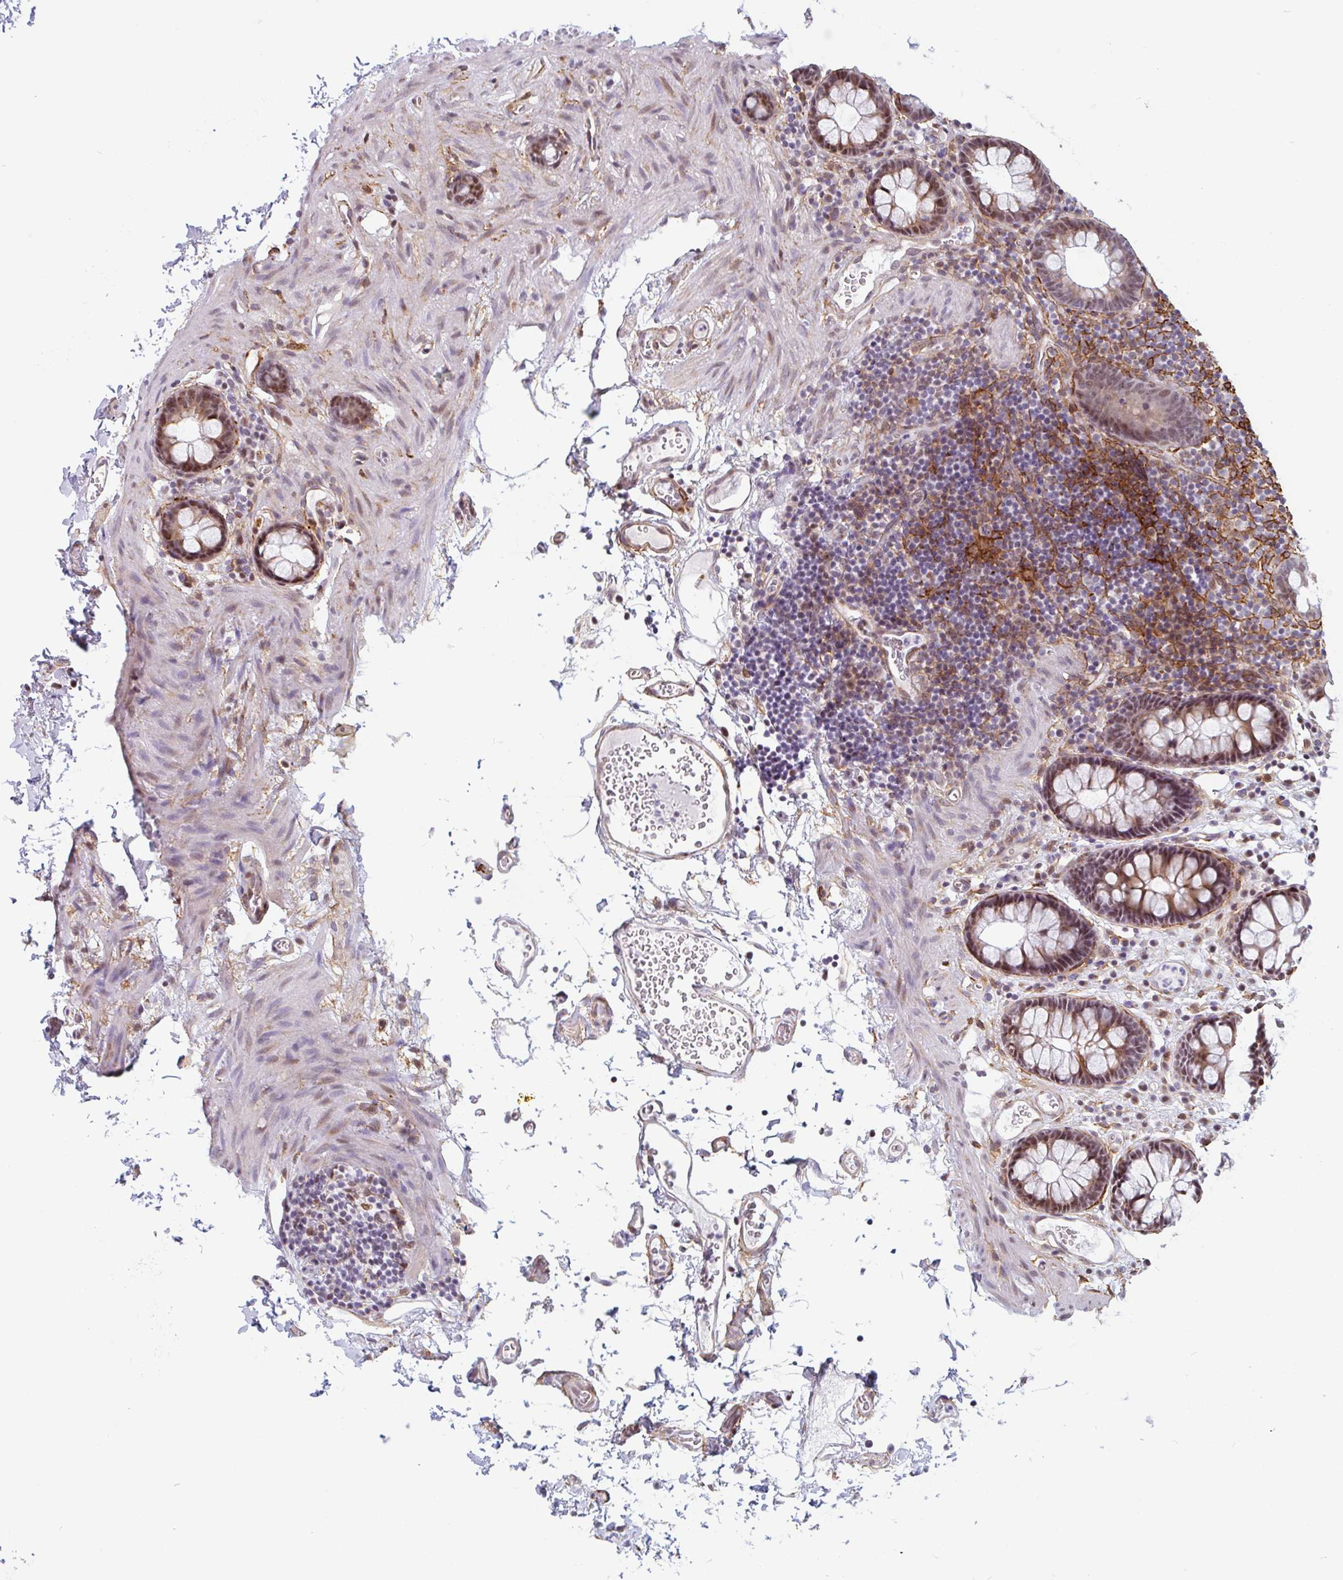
{"staining": {"intensity": "weak", "quantity": "25%-75%", "location": "nuclear"}, "tissue": "colon", "cell_type": "Endothelial cells", "image_type": "normal", "snomed": [{"axis": "morphology", "description": "Normal tissue, NOS"}, {"axis": "topography", "description": "Colon"}, {"axis": "topography", "description": "Peripheral nerve tissue"}], "caption": "Immunohistochemistry staining of normal colon, which demonstrates low levels of weak nuclear positivity in approximately 25%-75% of endothelial cells indicating weak nuclear protein positivity. The staining was performed using DAB (brown) for protein detection and nuclei were counterstained in hematoxylin (blue).", "gene": "TMEM119", "patient": {"sex": "male", "age": 84}}